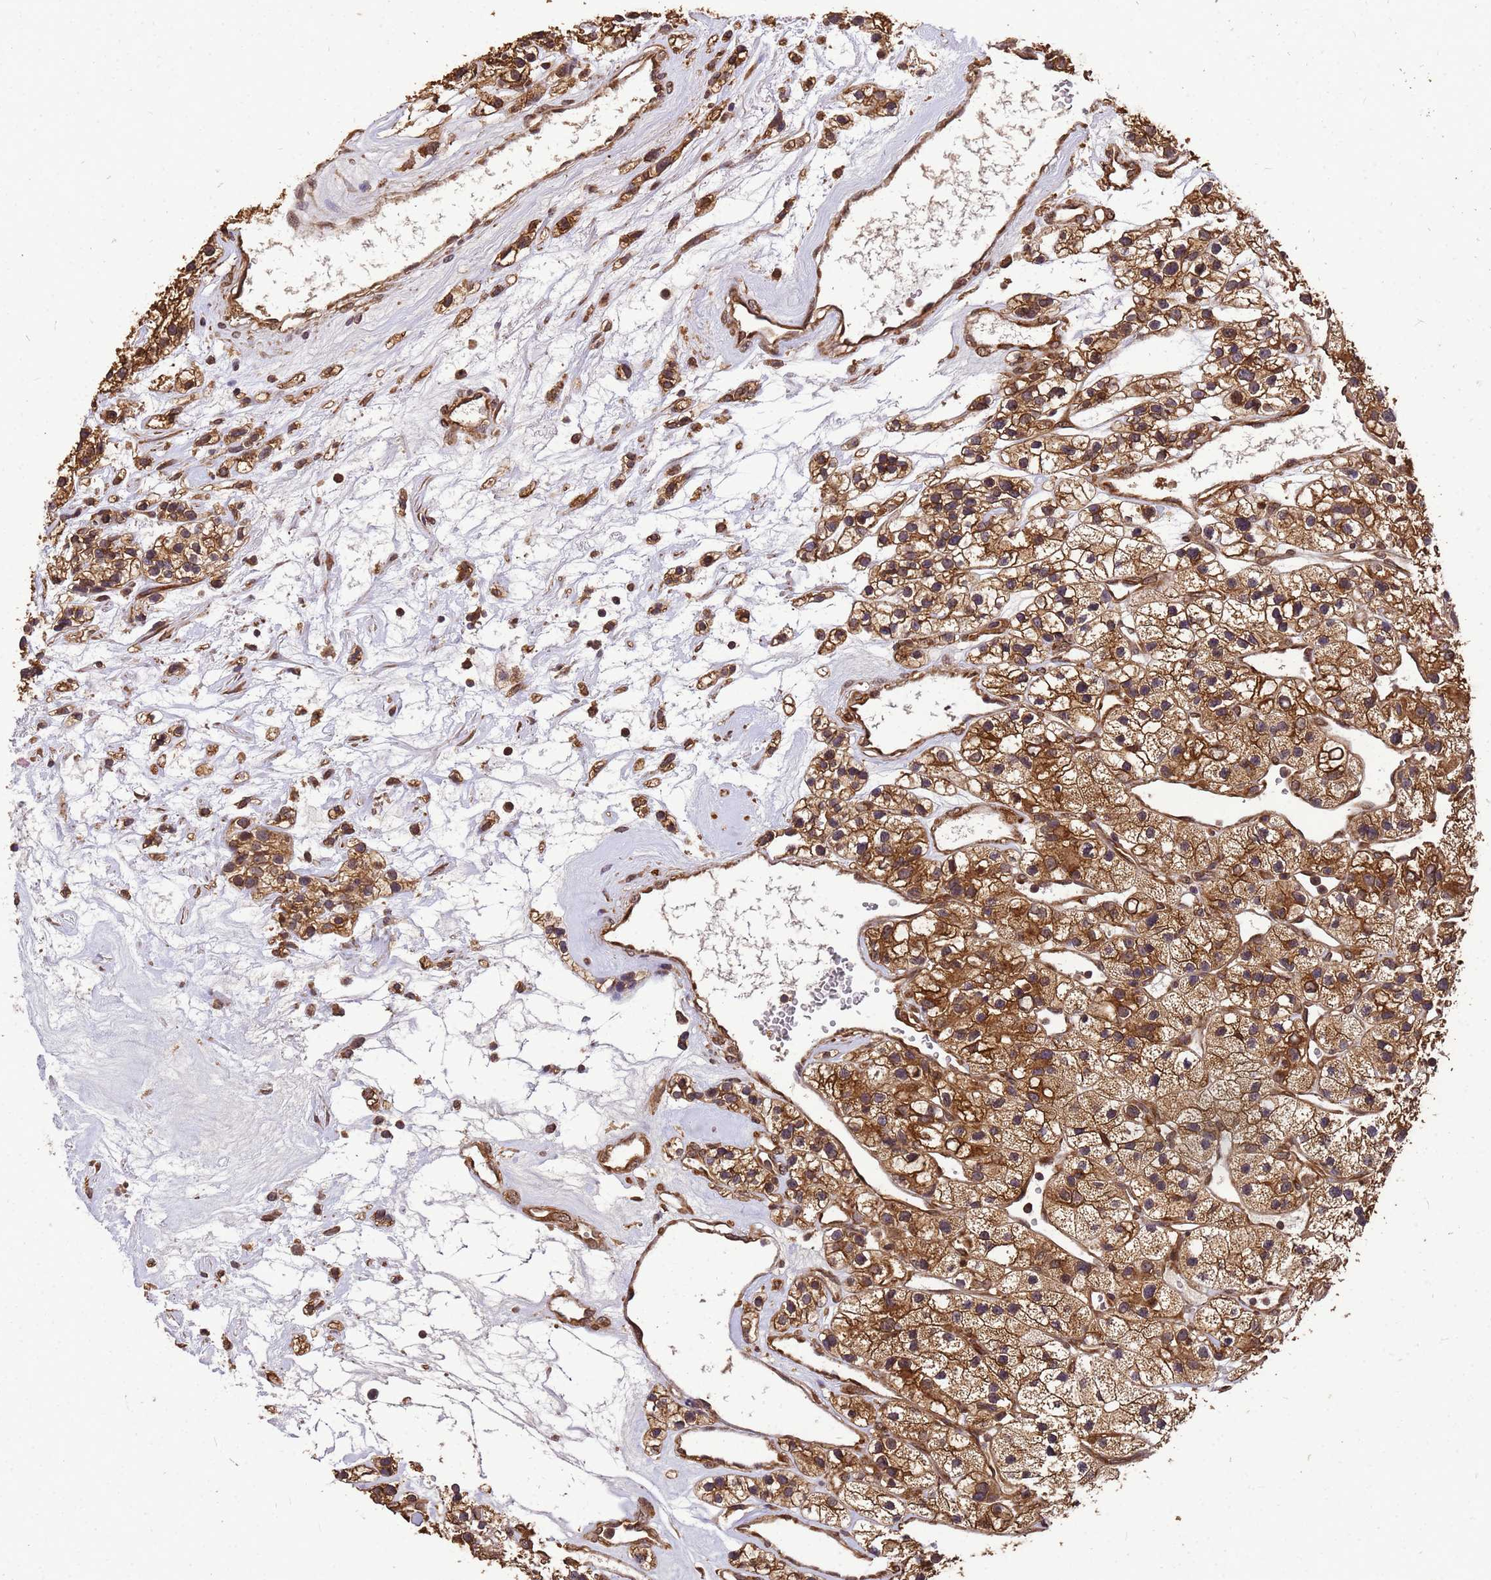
{"staining": {"intensity": "moderate", "quantity": ">75%", "location": "cytoplasmic/membranous"}, "tissue": "renal cancer", "cell_type": "Tumor cells", "image_type": "cancer", "snomed": [{"axis": "morphology", "description": "Adenocarcinoma, NOS"}, {"axis": "topography", "description": "Kidney"}], "caption": "A medium amount of moderate cytoplasmic/membranous positivity is appreciated in about >75% of tumor cells in renal cancer tissue. (DAB IHC, brown staining for protein, blue staining for nuclei).", "gene": "ZNF618", "patient": {"sex": "female", "age": 57}}